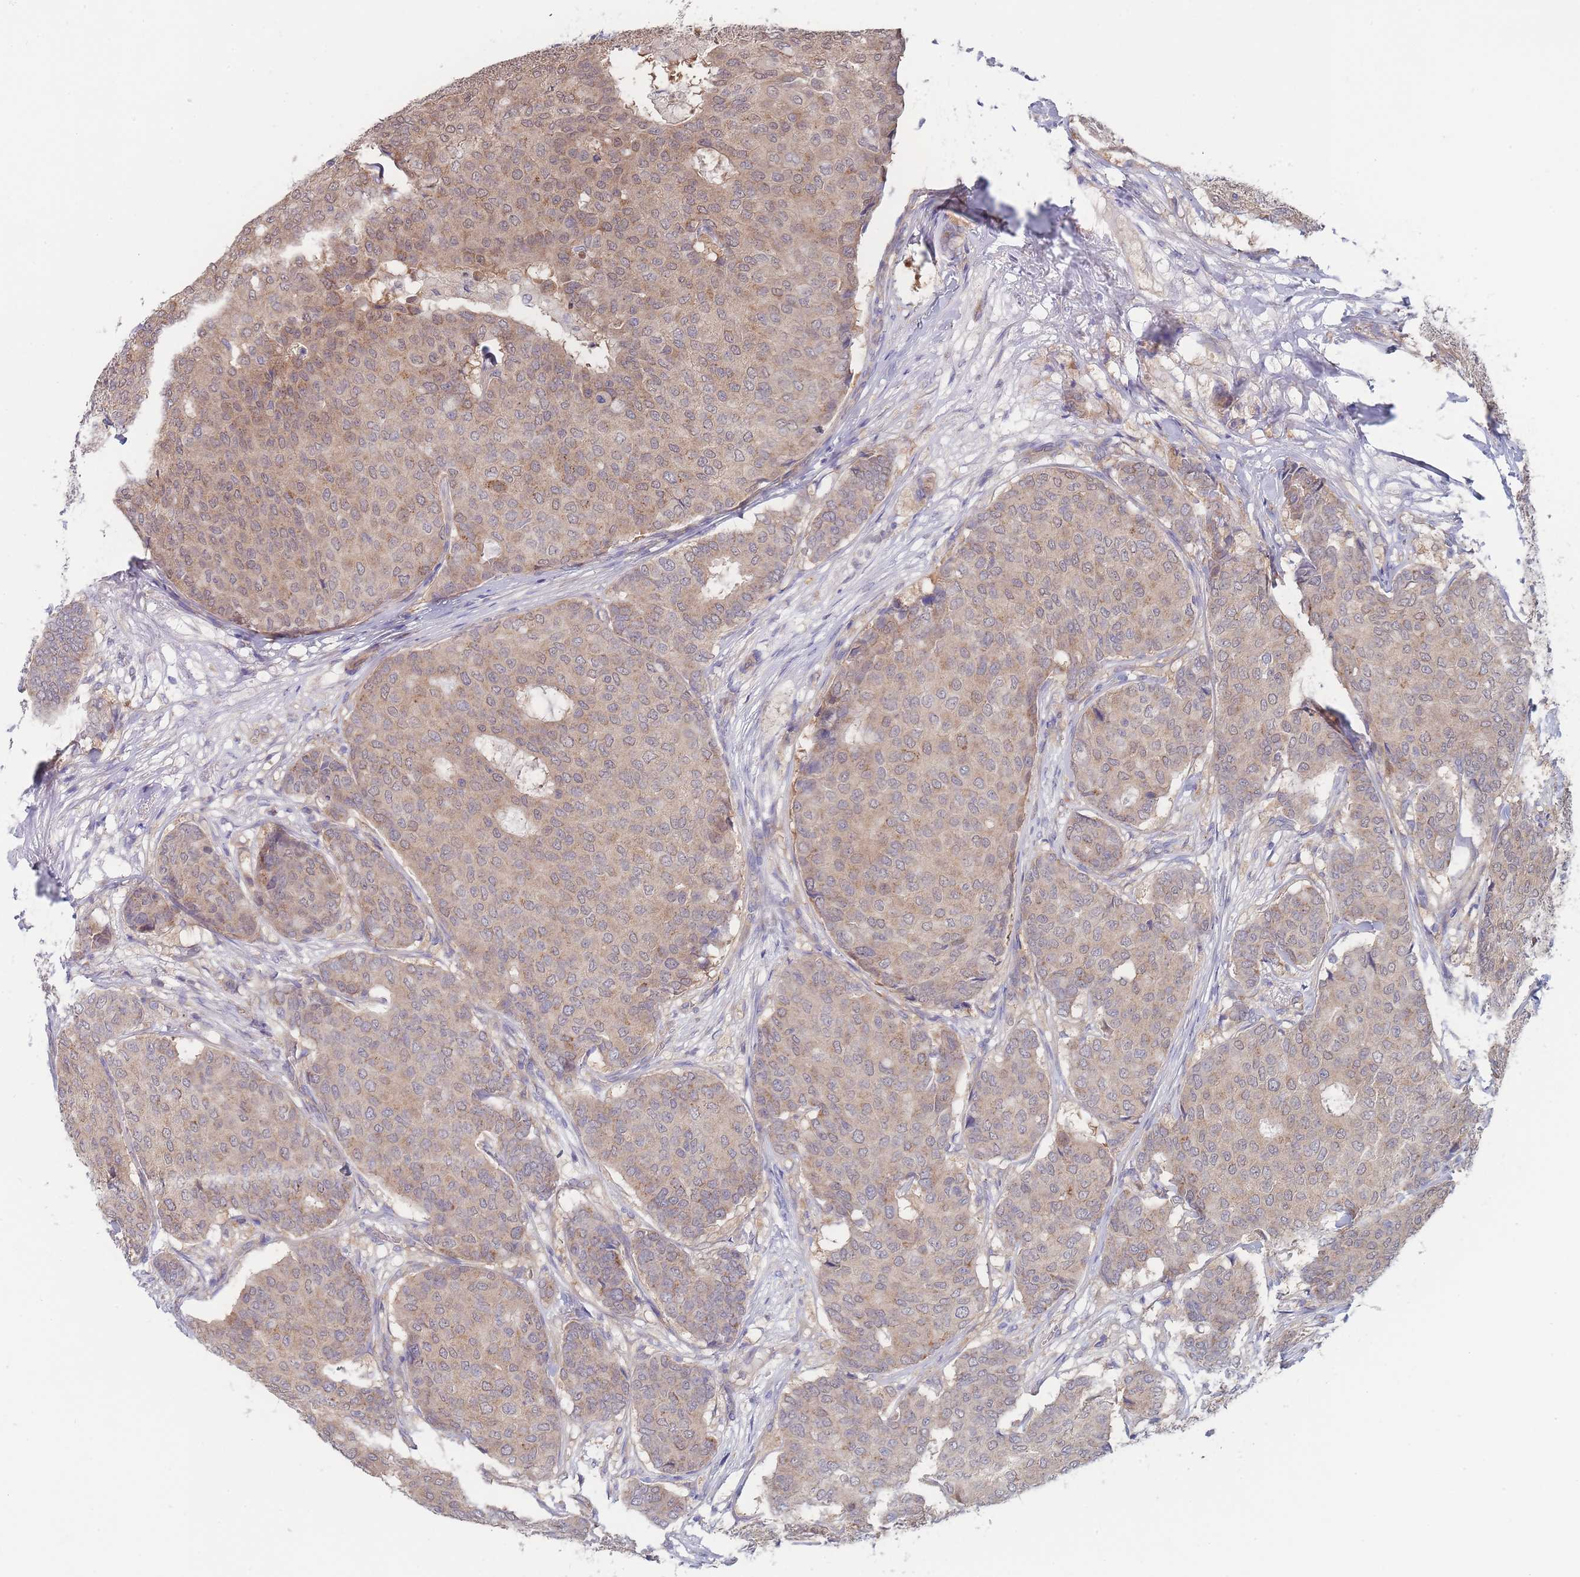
{"staining": {"intensity": "moderate", "quantity": "25%-75%", "location": "cytoplasmic/membranous"}, "tissue": "breast cancer", "cell_type": "Tumor cells", "image_type": "cancer", "snomed": [{"axis": "morphology", "description": "Duct carcinoma"}, {"axis": "topography", "description": "Breast"}], "caption": "A micrograph of human intraductal carcinoma (breast) stained for a protein displays moderate cytoplasmic/membranous brown staining in tumor cells.", "gene": "NUB1", "patient": {"sex": "female", "age": 75}}